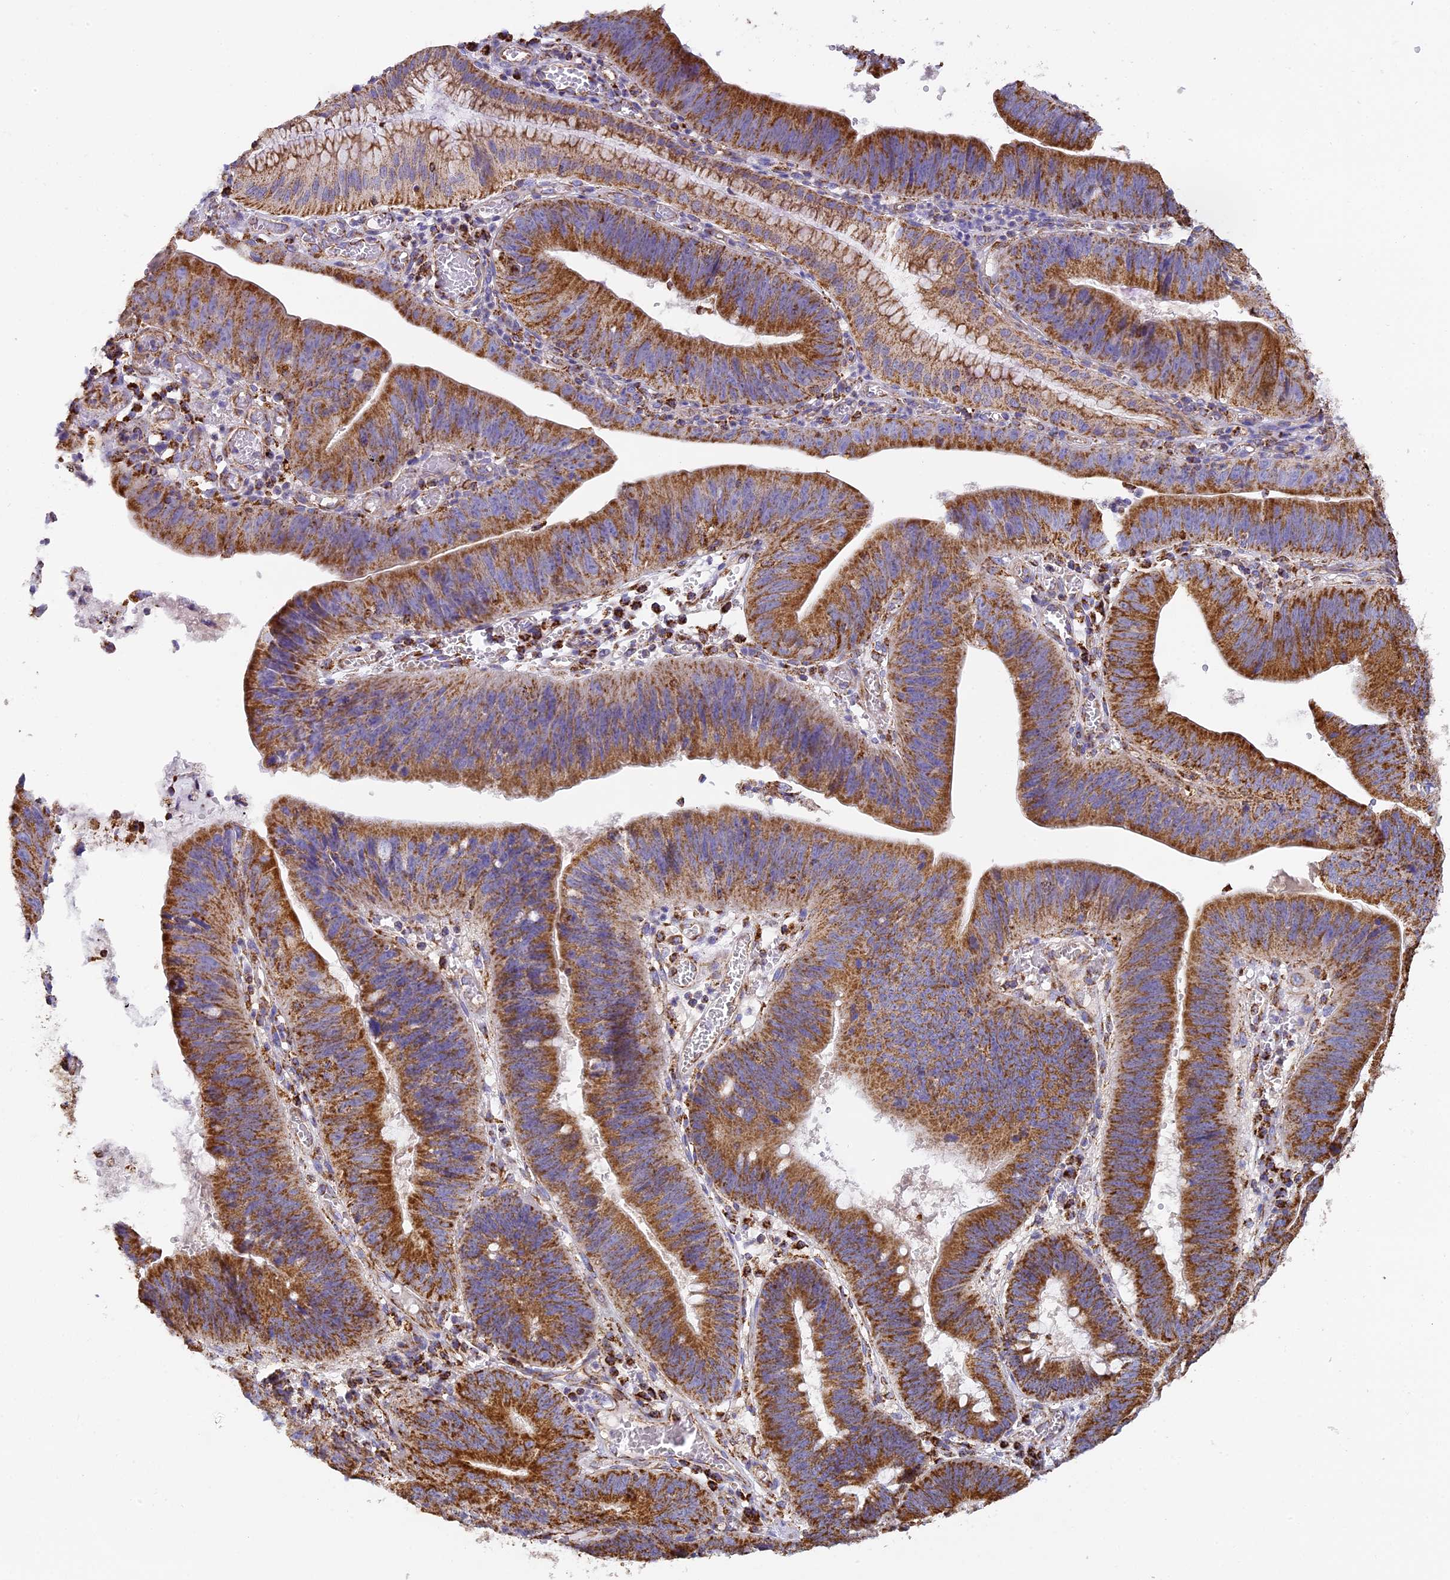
{"staining": {"intensity": "strong", "quantity": ">75%", "location": "cytoplasmic/membranous"}, "tissue": "stomach cancer", "cell_type": "Tumor cells", "image_type": "cancer", "snomed": [{"axis": "morphology", "description": "Adenocarcinoma, NOS"}, {"axis": "topography", "description": "Stomach"}], "caption": "Strong cytoplasmic/membranous protein staining is appreciated in approximately >75% of tumor cells in stomach cancer (adenocarcinoma).", "gene": "STK17A", "patient": {"sex": "male", "age": 59}}